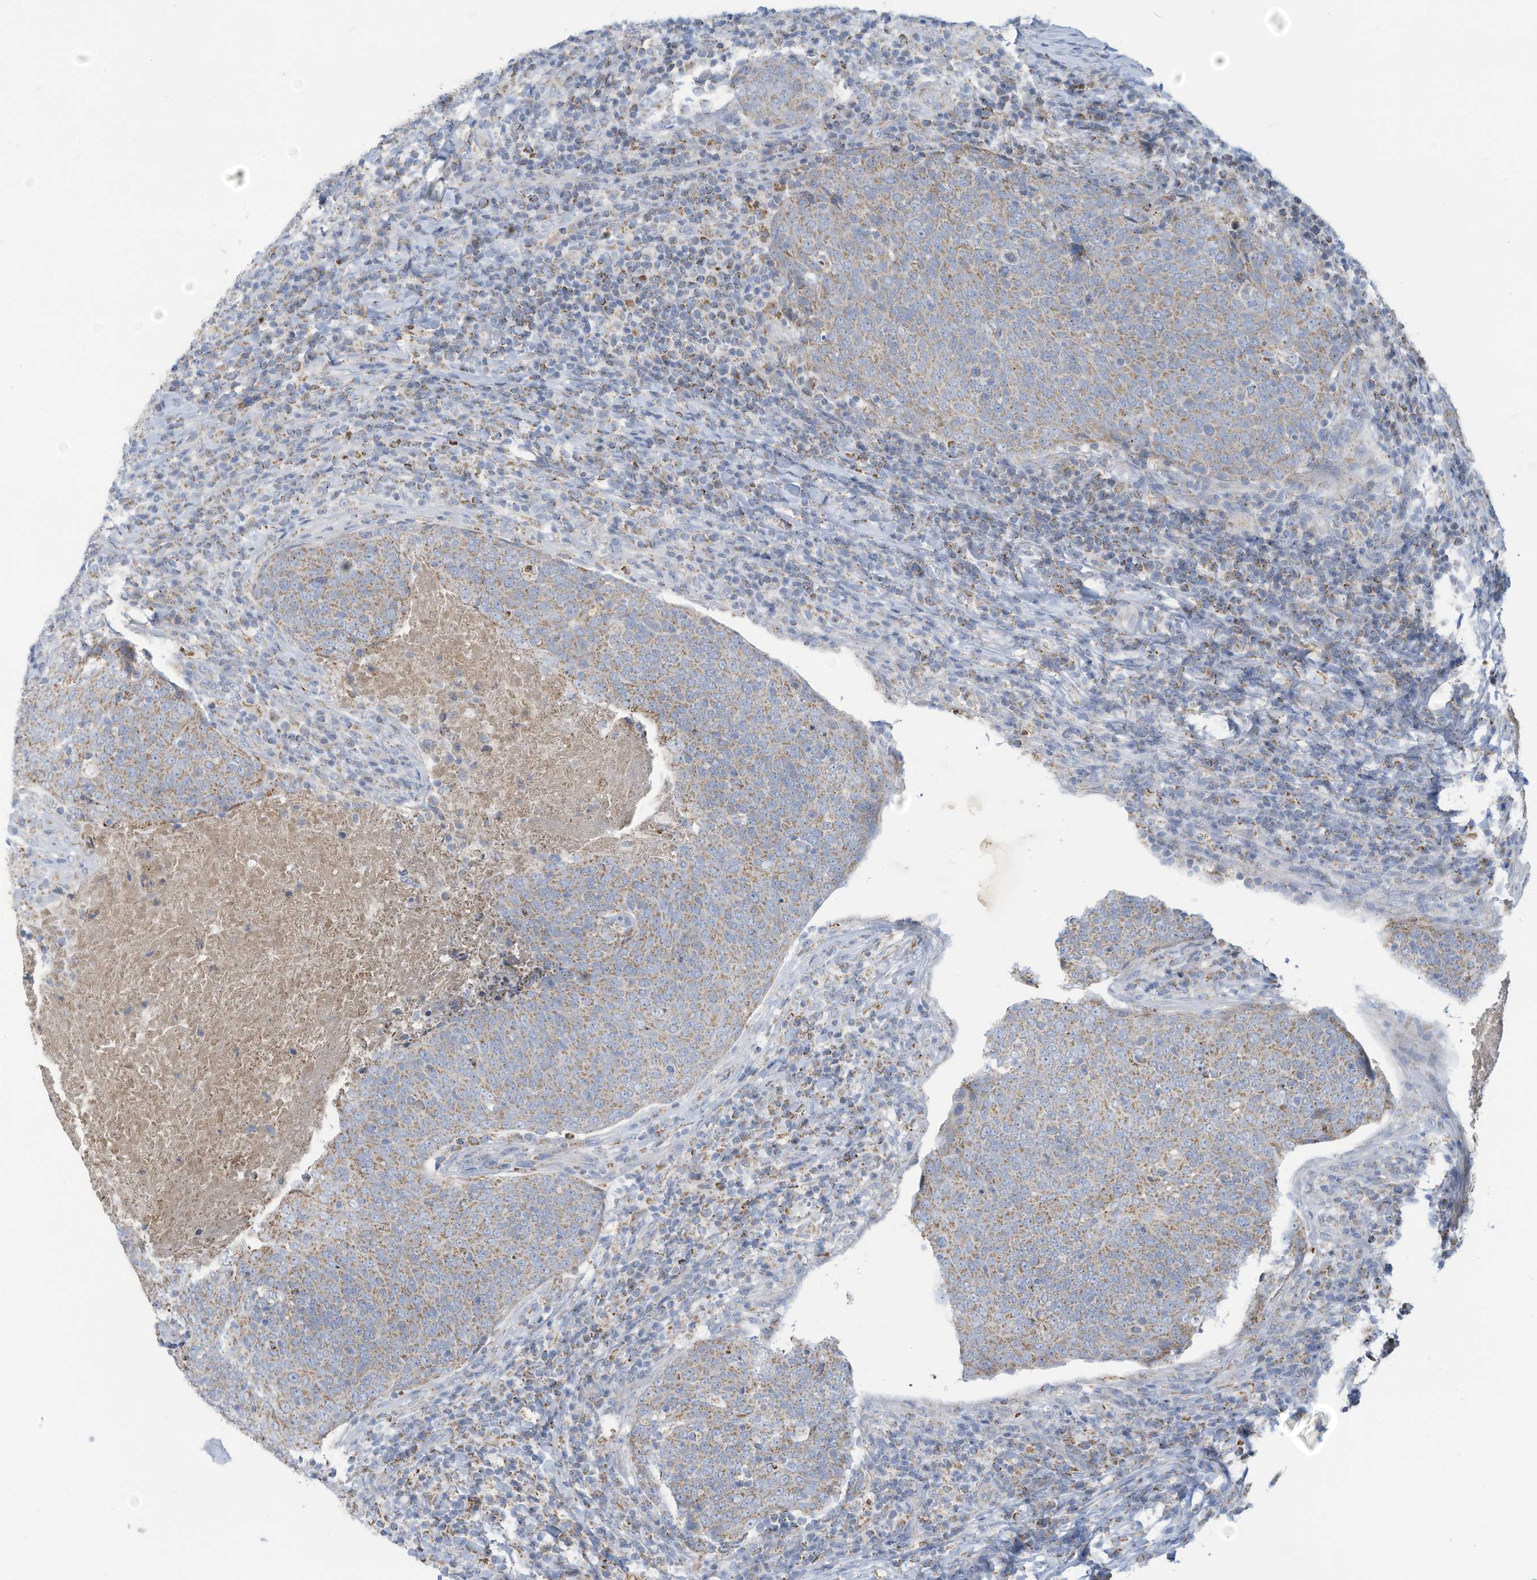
{"staining": {"intensity": "moderate", "quantity": "25%-75%", "location": "cytoplasmic/membranous"}, "tissue": "head and neck cancer", "cell_type": "Tumor cells", "image_type": "cancer", "snomed": [{"axis": "morphology", "description": "Squamous cell carcinoma, NOS"}, {"axis": "morphology", "description": "Squamous cell carcinoma, metastatic, NOS"}, {"axis": "topography", "description": "Lymph node"}, {"axis": "topography", "description": "Head-Neck"}], "caption": "About 25%-75% of tumor cells in head and neck cancer demonstrate moderate cytoplasmic/membranous protein positivity as visualized by brown immunohistochemical staining.", "gene": "NLN", "patient": {"sex": "male", "age": 62}}